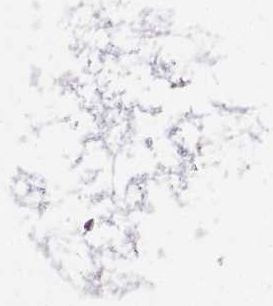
{"staining": {"intensity": "negative", "quantity": "none", "location": "none"}, "tissue": "fallopian tube", "cell_type": "Glandular cells", "image_type": "normal", "snomed": [{"axis": "morphology", "description": "Normal tissue, NOS"}, {"axis": "topography", "description": "Fallopian tube"}], "caption": "This is an IHC image of normal fallopian tube. There is no staining in glandular cells.", "gene": "DOCK10", "patient": {"sex": "female", "age": 50}}